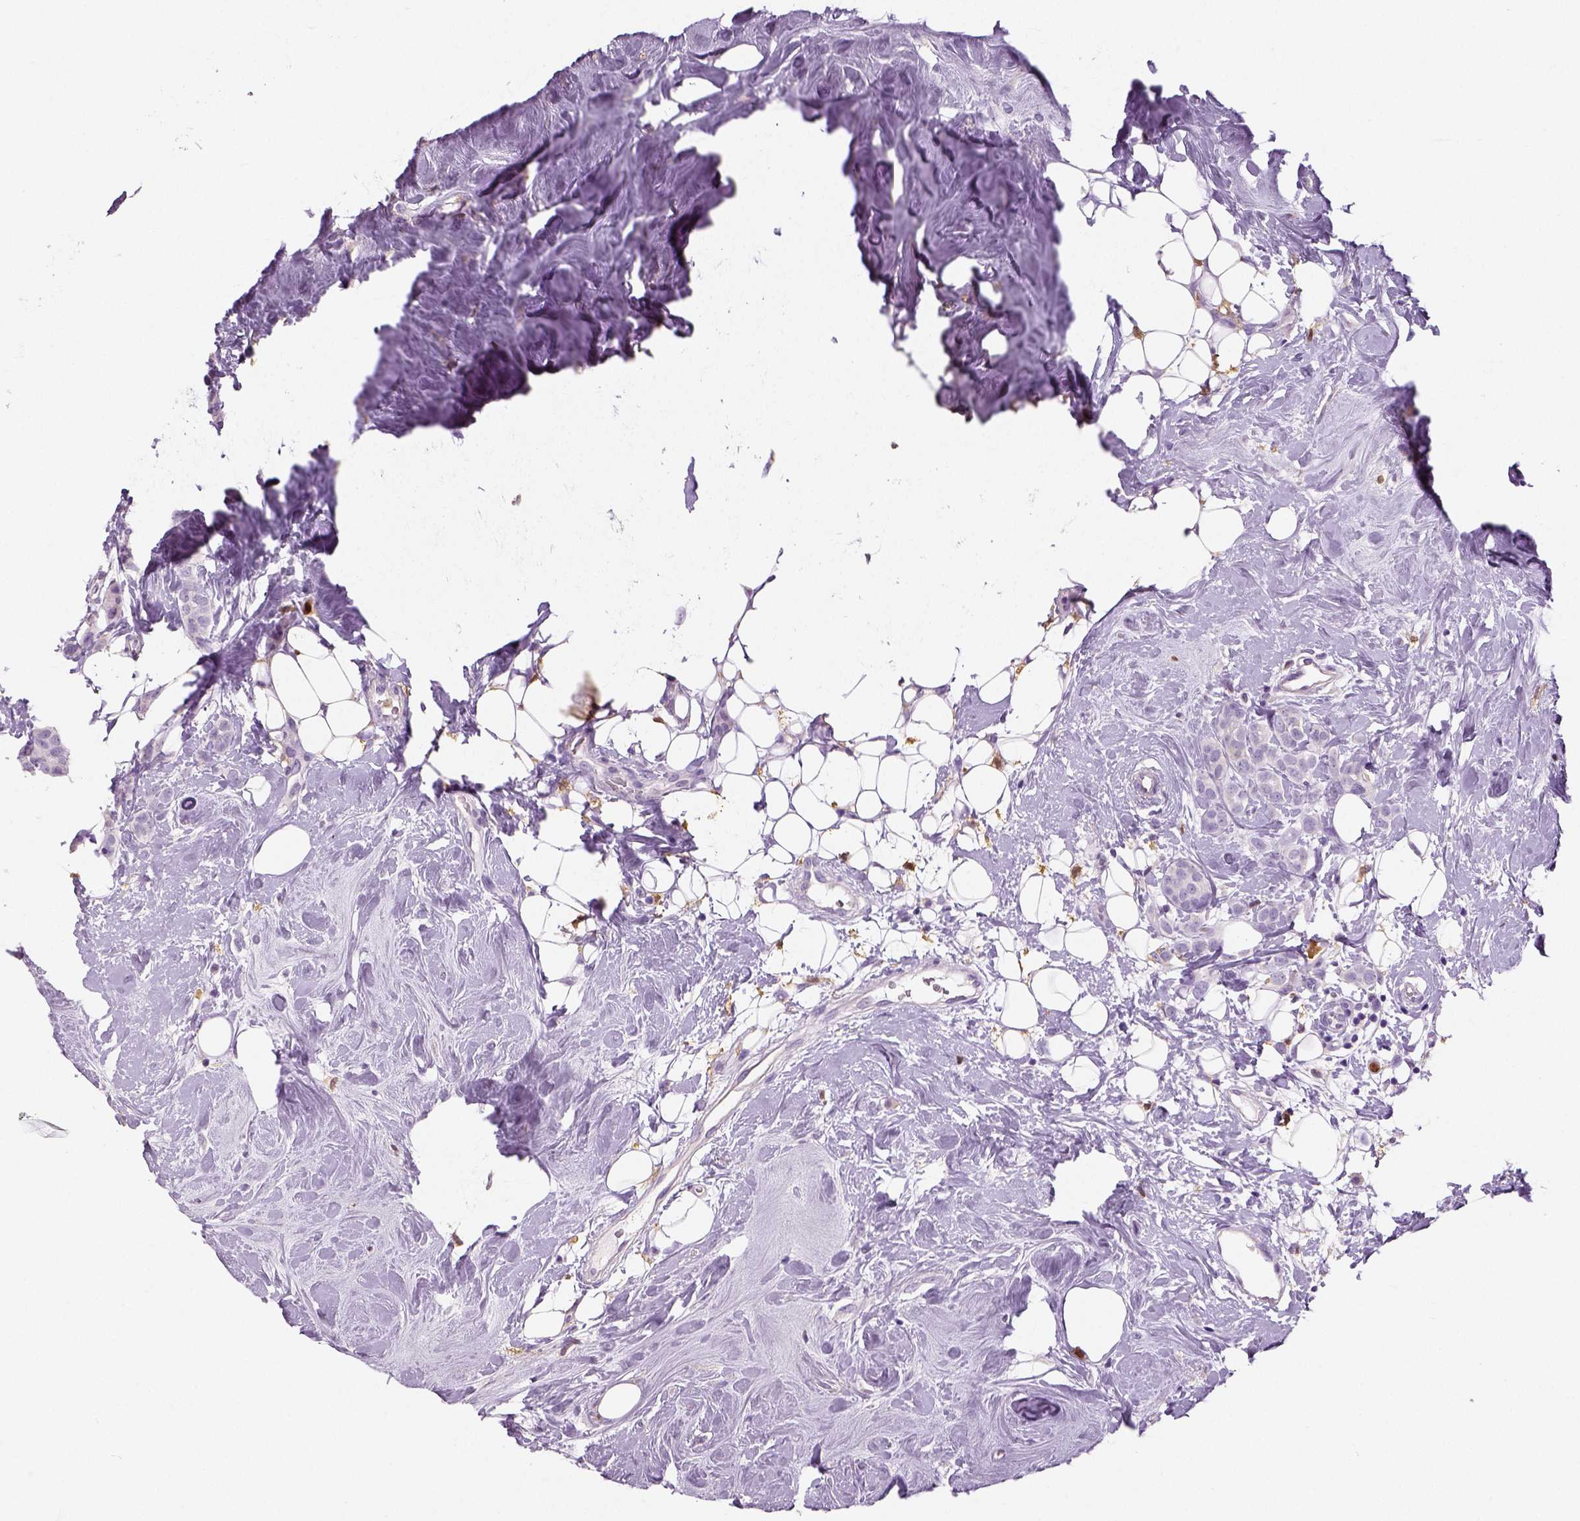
{"staining": {"intensity": "negative", "quantity": "none", "location": "none"}, "tissue": "breast cancer", "cell_type": "Tumor cells", "image_type": "cancer", "snomed": [{"axis": "morphology", "description": "Lobular carcinoma"}, {"axis": "topography", "description": "Breast"}], "caption": "High power microscopy photomicrograph of an immunohistochemistry (IHC) image of breast cancer (lobular carcinoma), revealing no significant expression in tumor cells.", "gene": "NECAB2", "patient": {"sex": "female", "age": 49}}